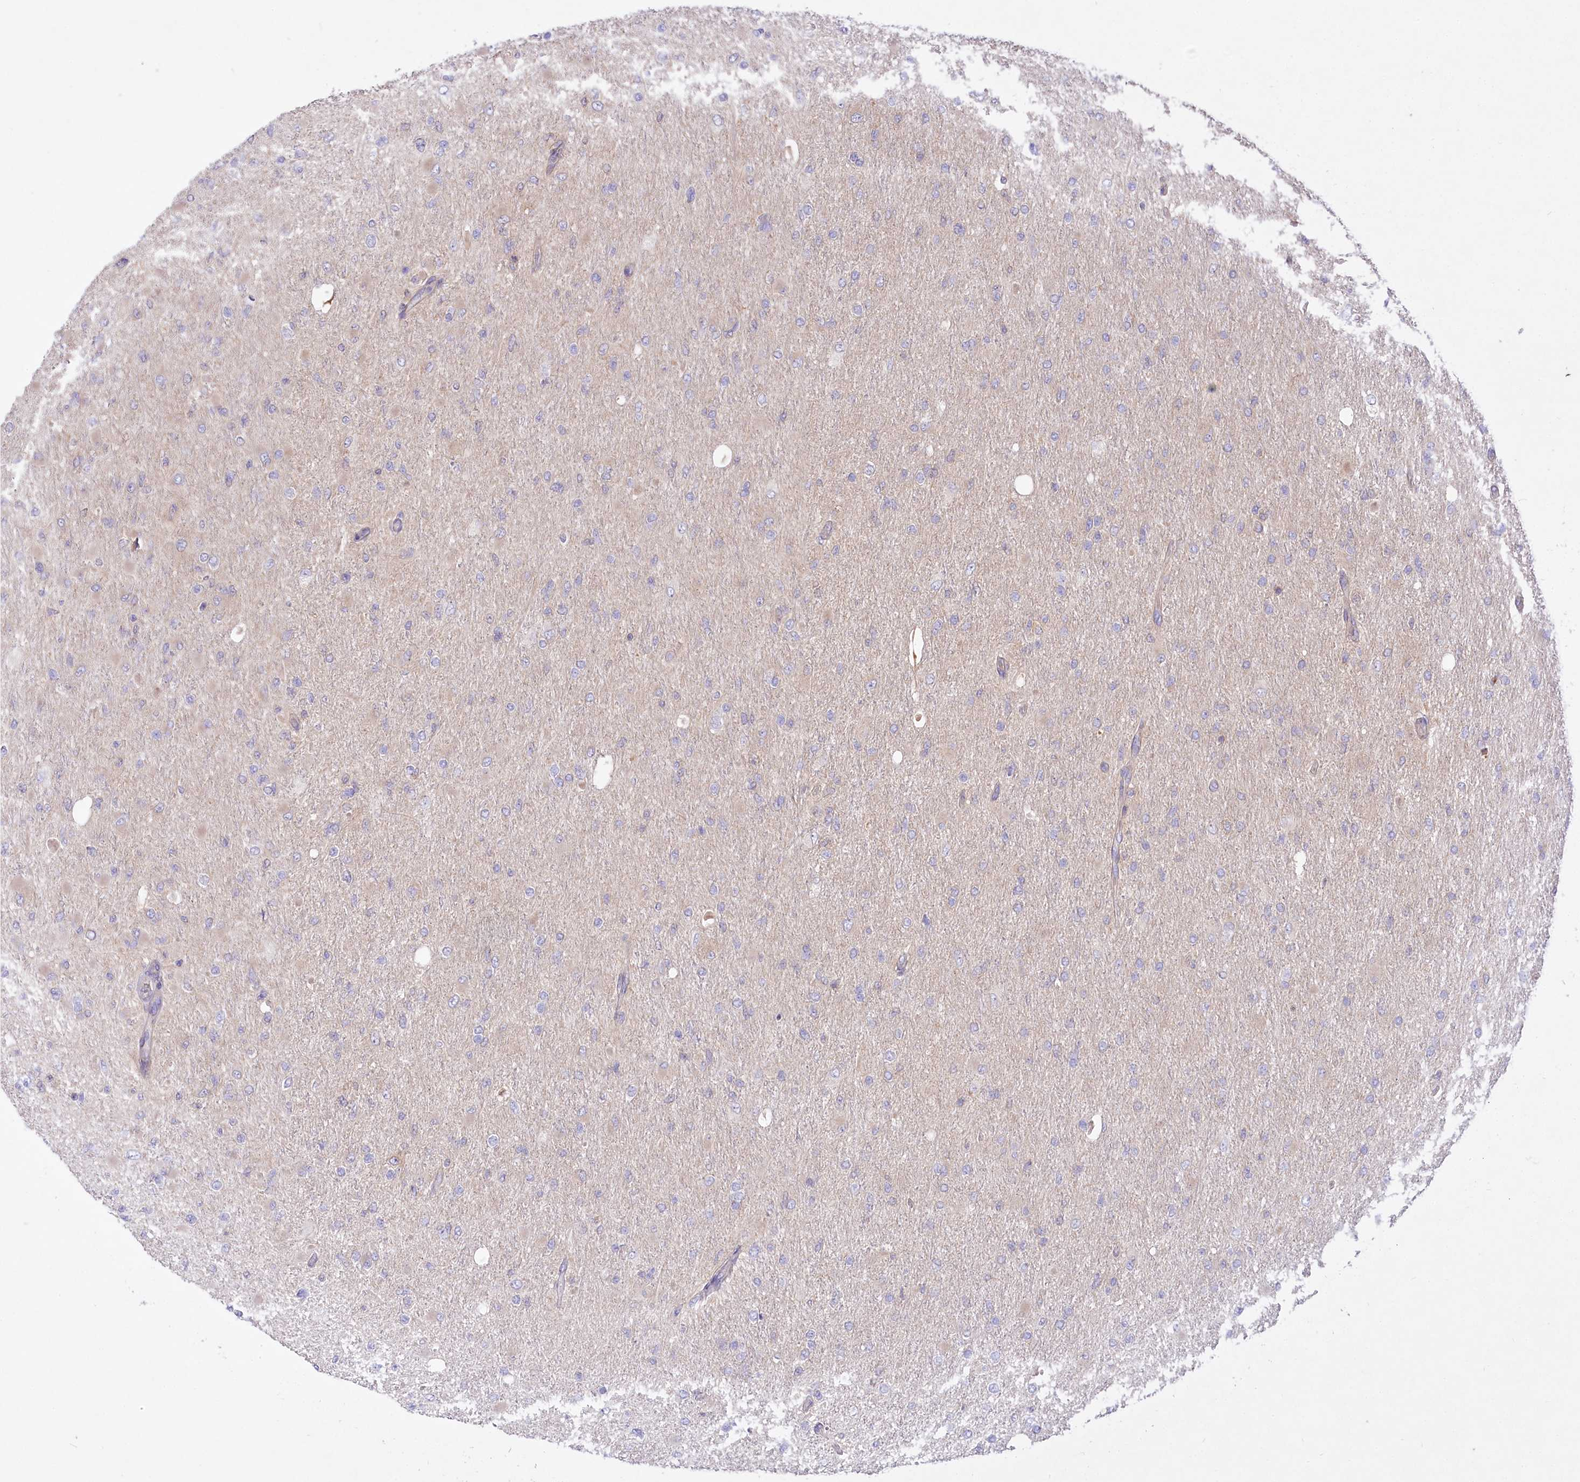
{"staining": {"intensity": "negative", "quantity": "none", "location": "none"}, "tissue": "glioma", "cell_type": "Tumor cells", "image_type": "cancer", "snomed": [{"axis": "morphology", "description": "Glioma, malignant, High grade"}, {"axis": "topography", "description": "Cerebral cortex"}], "caption": "The immunohistochemistry image has no significant staining in tumor cells of malignant high-grade glioma tissue.", "gene": "UMPS", "patient": {"sex": "female", "age": 36}}